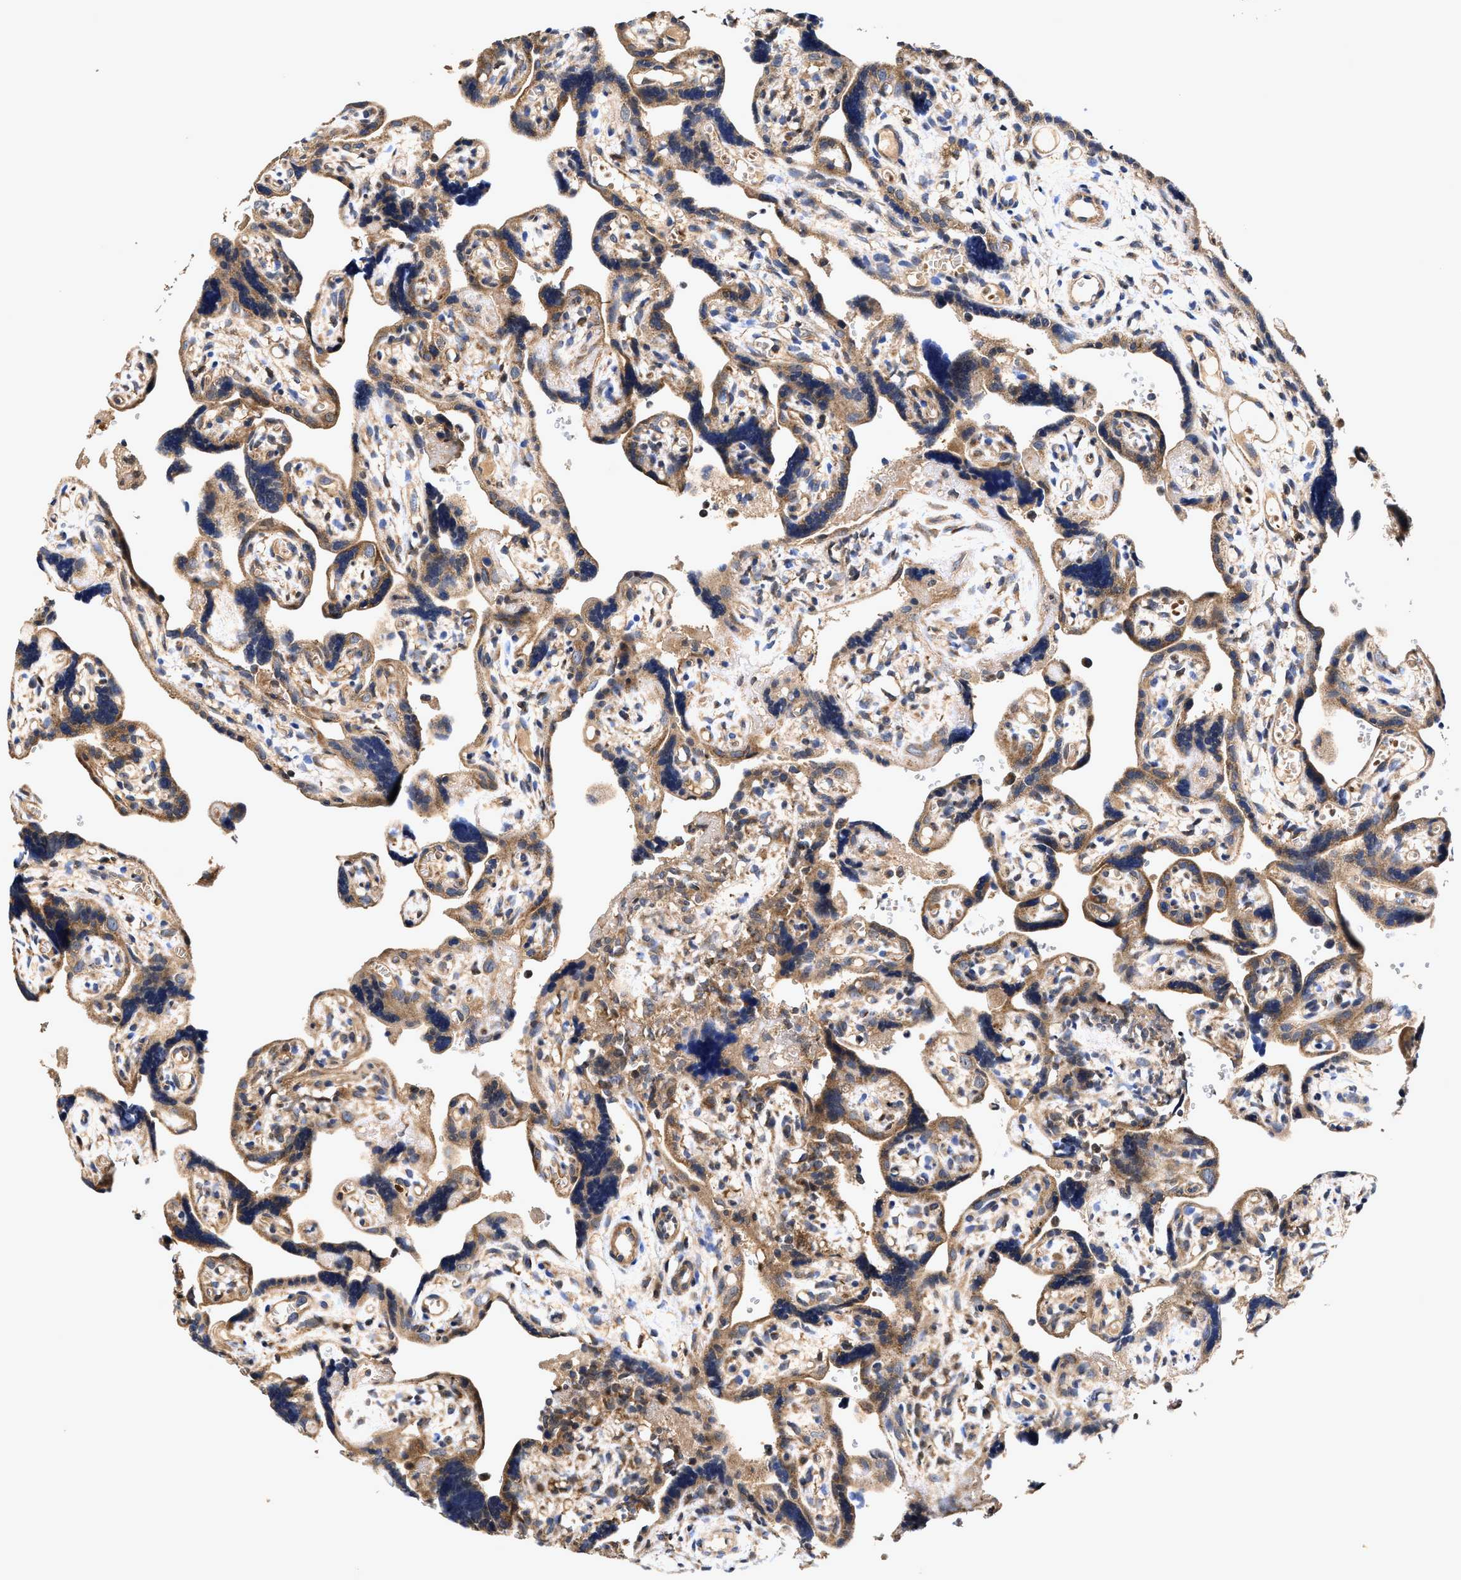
{"staining": {"intensity": "strong", "quantity": "25%-75%", "location": "cytoplasmic/membranous"}, "tissue": "placenta", "cell_type": "Trophoblastic cells", "image_type": "normal", "snomed": [{"axis": "morphology", "description": "Normal tissue, NOS"}, {"axis": "topography", "description": "Placenta"}], "caption": "Benign placenta was stained to show a protein in brown. There is high levels of strong cytoplasmic/membranous positivity in about 25%-75% of trophoblastic cells.", "gene": "EFNA4", "patient": {"sex": "female", "age": 30}}